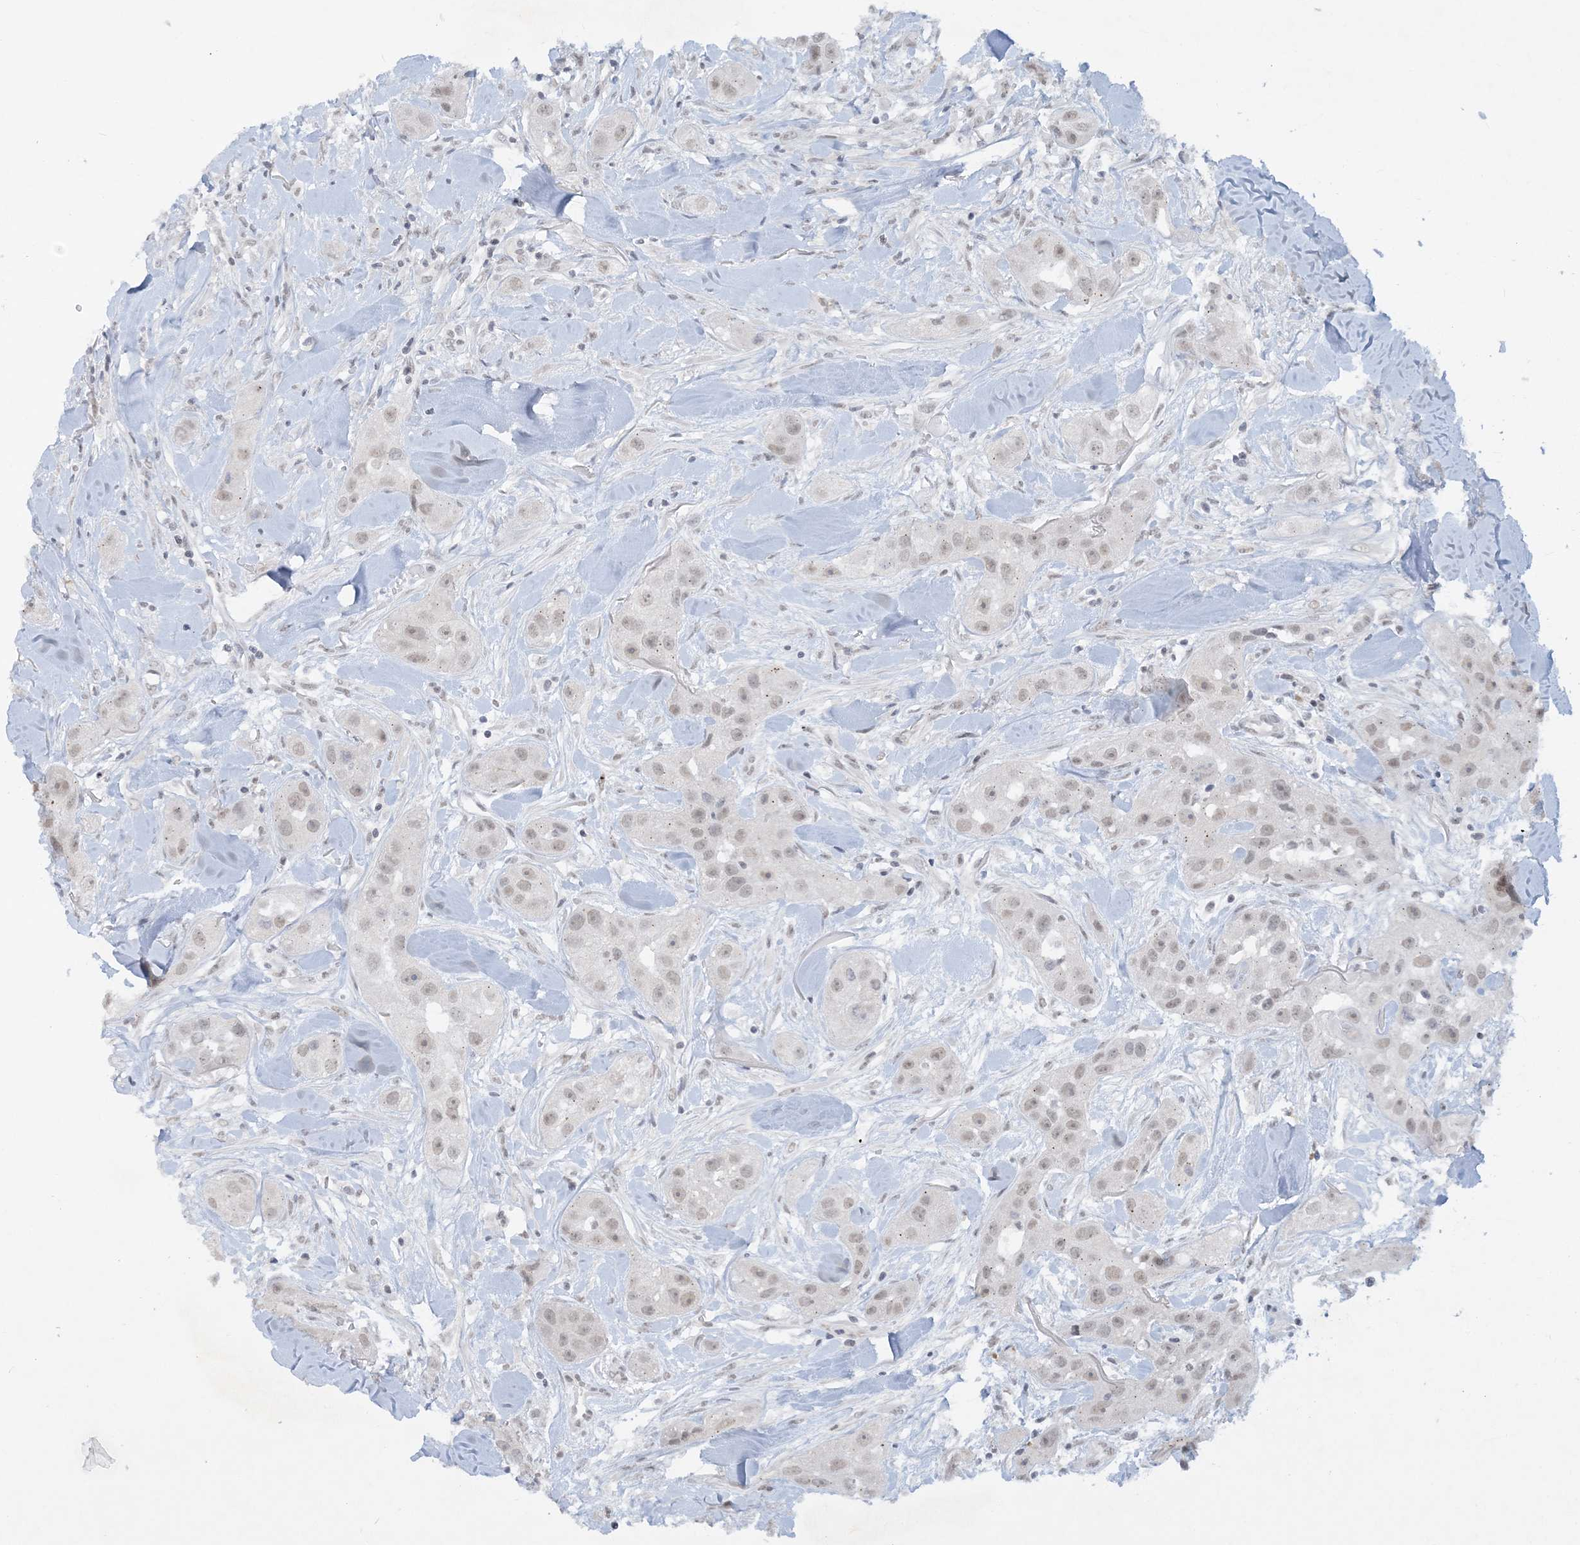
{"staining": {"intensity": "weak", "quantity": "25%-75%", "location": "nuclear"}, "tissue": "head and neck cancer", "cell_type": "Tumor cells", "image_type": "cancer", "snomed": [{"axis": "morphology", "description": "Normal tissue, NOS"}, {"axis": "morphology", "description": "Squamous cell carcinoma, NOS"}, {"axis": "topography", "description": "Skeletal muscle"}, {"axis": "topography", "description": "Head-Neck"}], "caption": "Squamous cell carcinoma (head and neck) was stained to show a protein in brown. There is low levels of weak nuclear expression in approximately 25%-75% of tumor cells. (DAB IHC, brown staining for protein, blue staining for nuclei).", "gene": "KMT2D", "patient": {"sex": "male", "age": 51}}